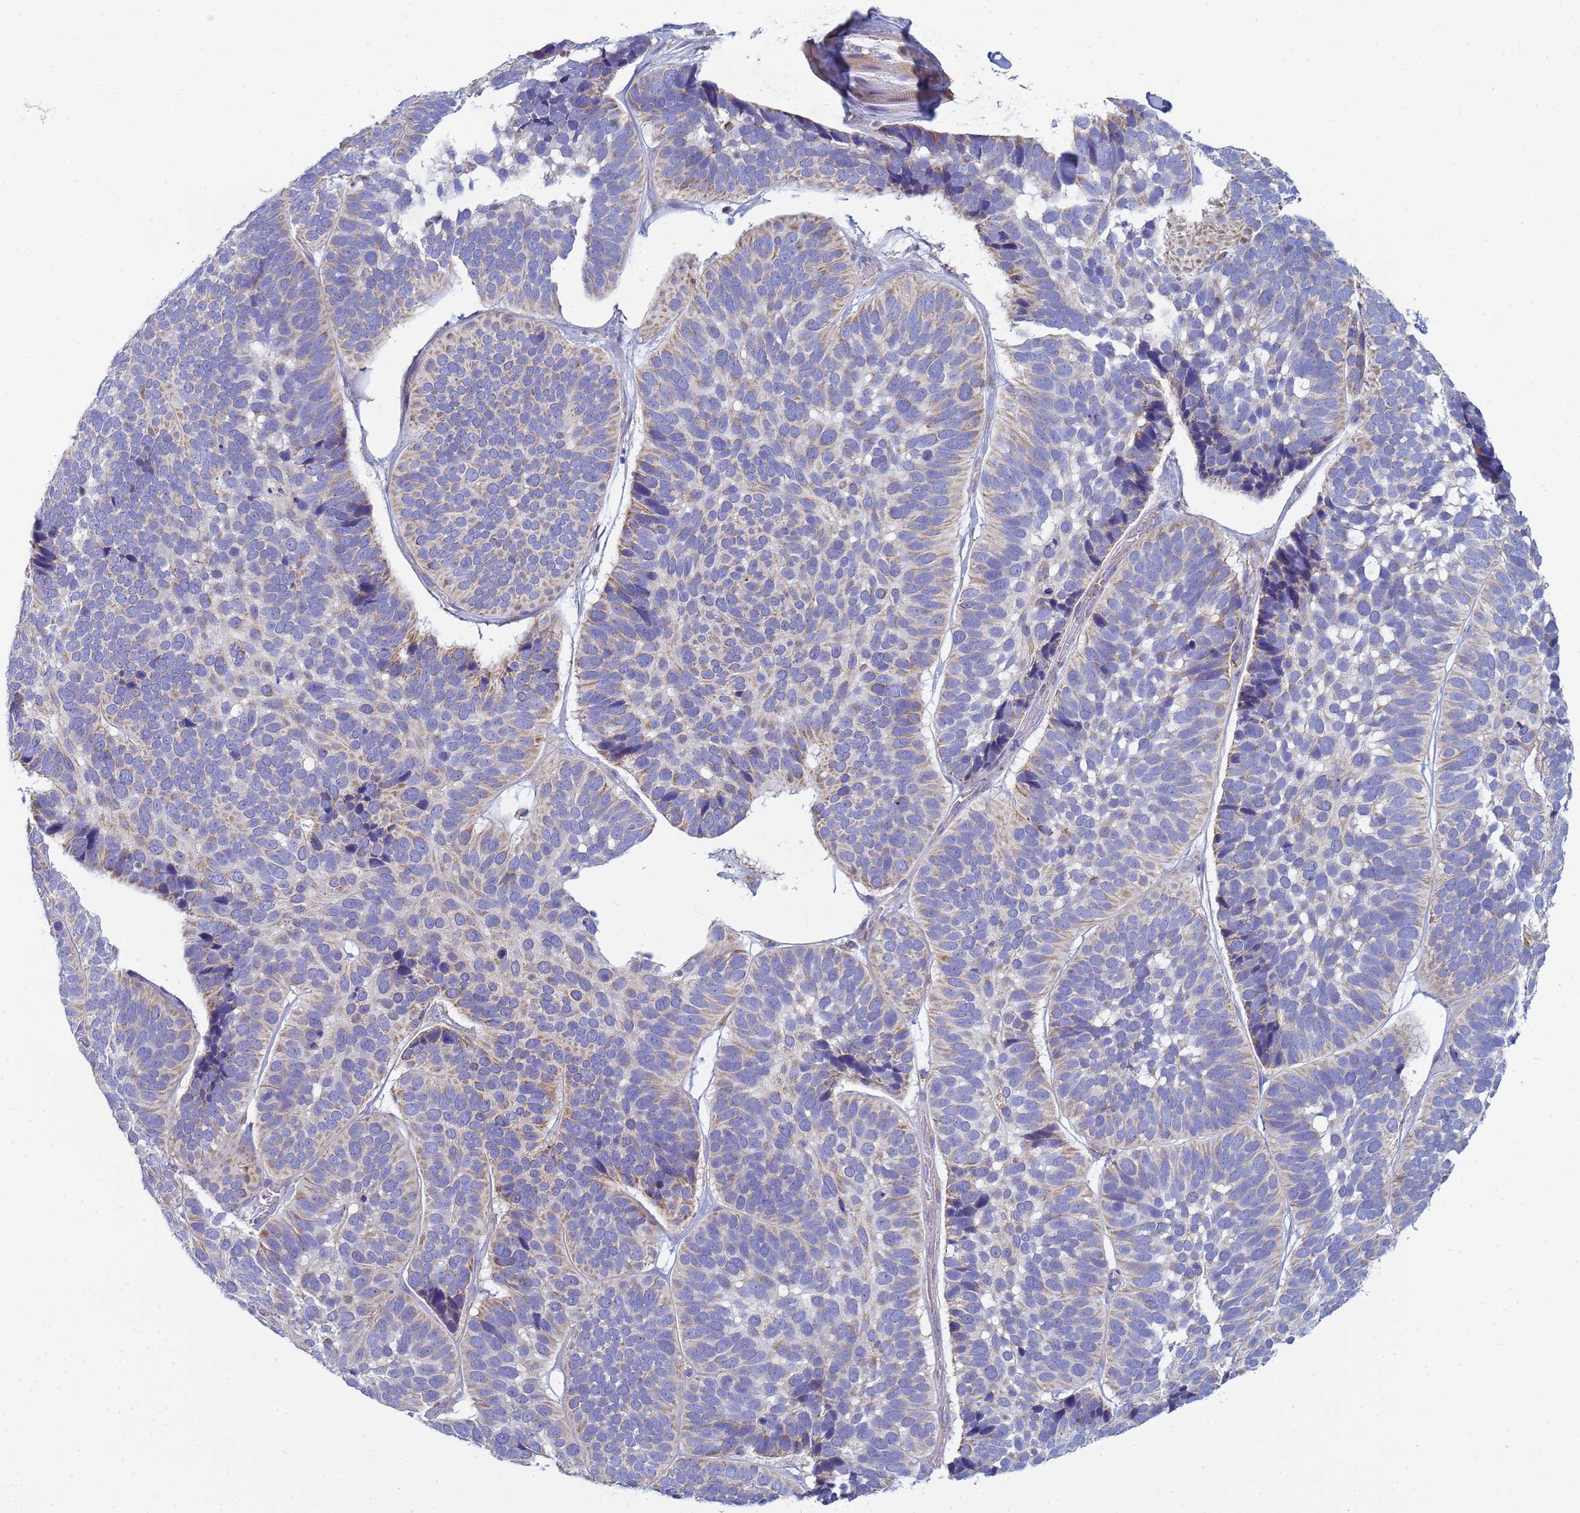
{"staining": {"intensity": "weak", "quantity": "<25%", "location": "cytoplasmic/membranous"}, "tissue": "skin cancer", "cell_type": "Tumor cells", "image_type": "cancer", "snomed": [{"axis": "morphology", "description": "Basal cell carcinoma"}, {"axis": "topography", "description": "Skin"}], "caption": "This micrograph is of skin basal cell carcinoma stained with immunohistochemistry to label a protein in brown with the nuclei are counter-stained blue. There is no expression in tumor cells.", "gene": "COQ4", "patient": {"sex": "male", "age": 62}}